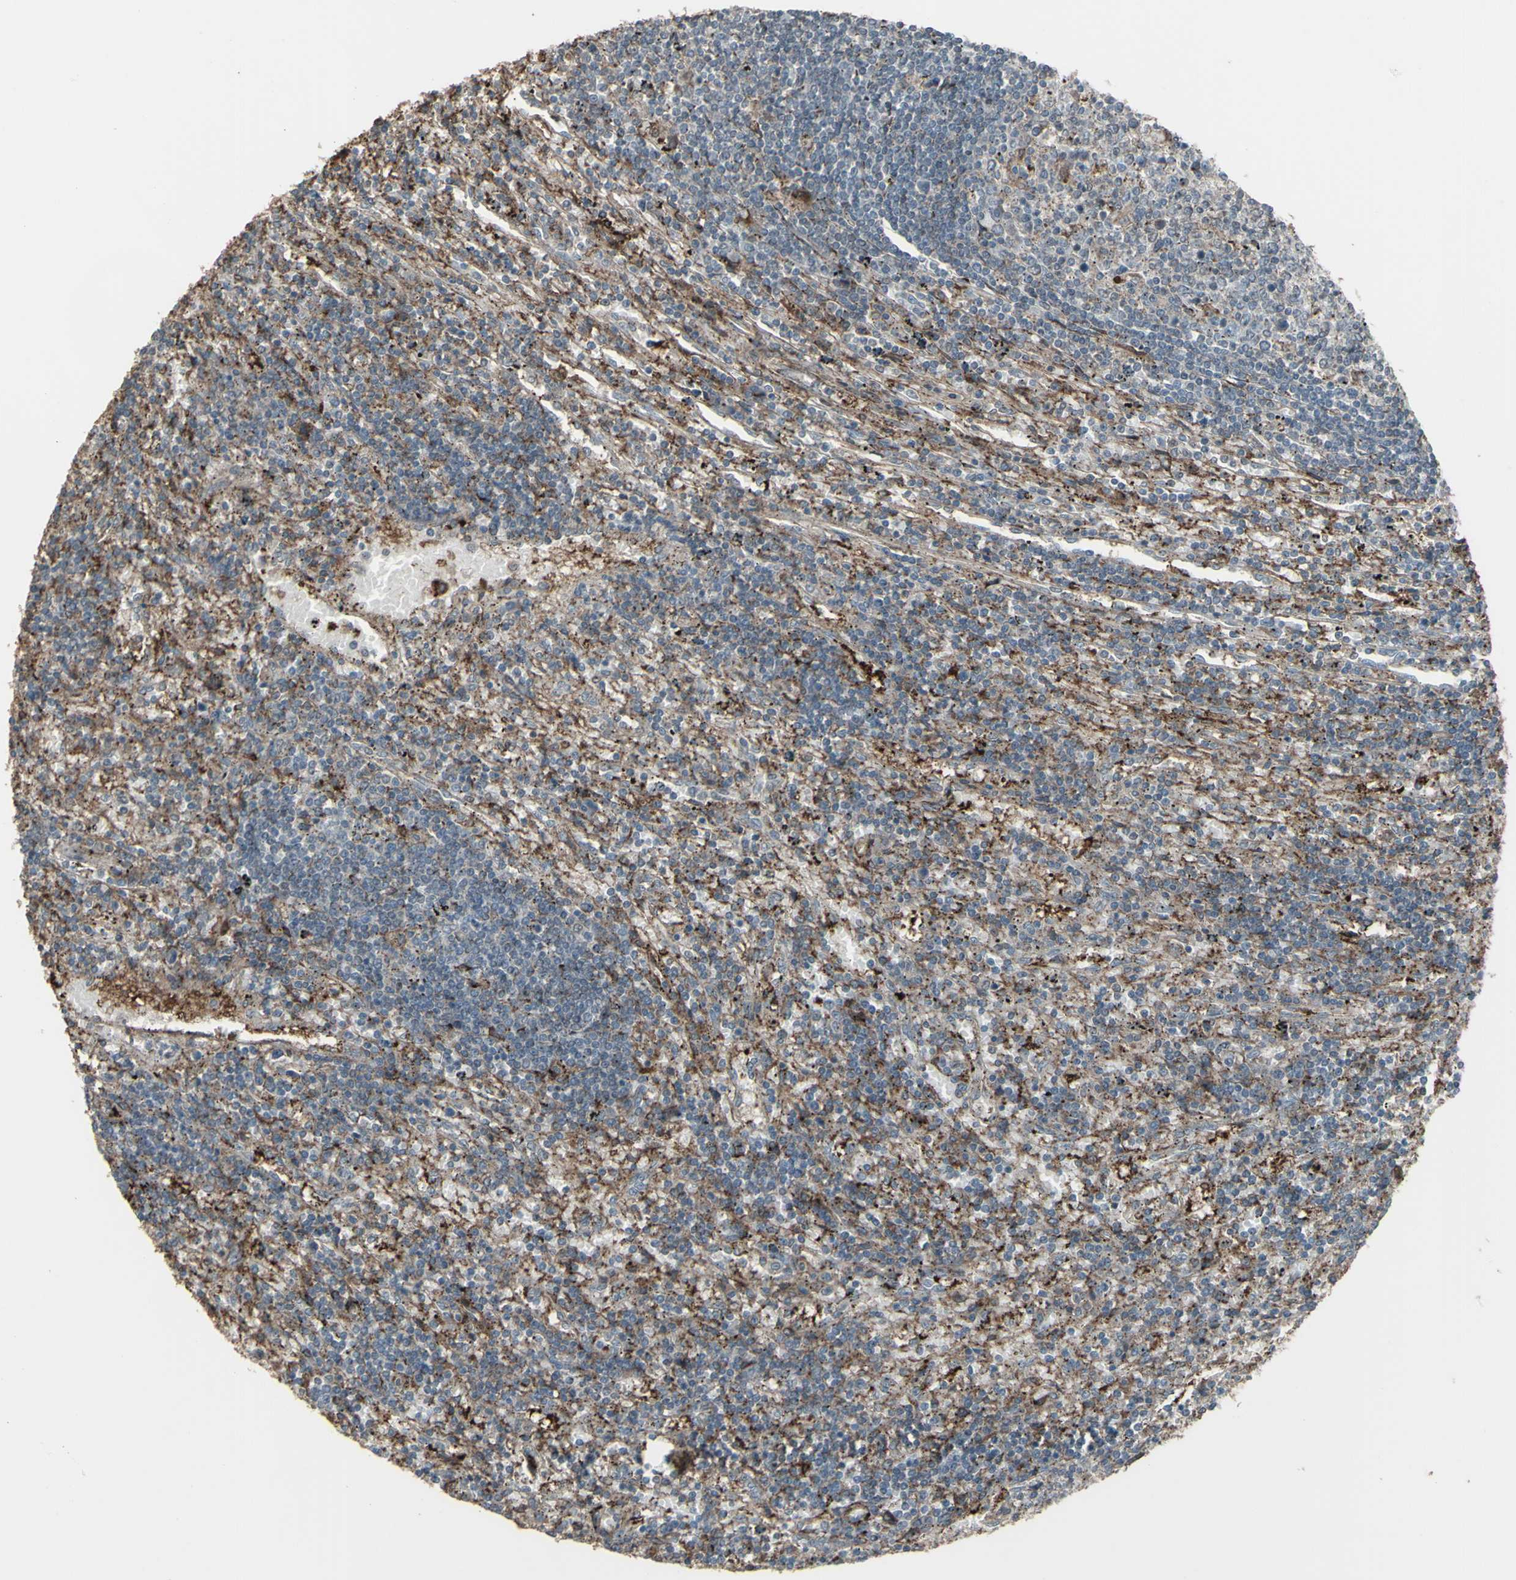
{"staining": {"intensity": "negative", "quantity": "none", "location": "none"}, "tissue": "lymphoma", "cell_type": "Tumor cells", "image_type": "cancer", "snomed": [{"axis": "morphology", "description": "Malignant lymphoma, non-Hodgkin's type, Low grade"}, {"axis": "topography", "description": "Spleen"}], "caption": "Malignant lymphoma, non-Hodgkin's type (low-grade) stained for a protein using IHC exhibits no expression tumor cells.", "gene": "SMO", "patient": {"sex": "male", "age": 76}}